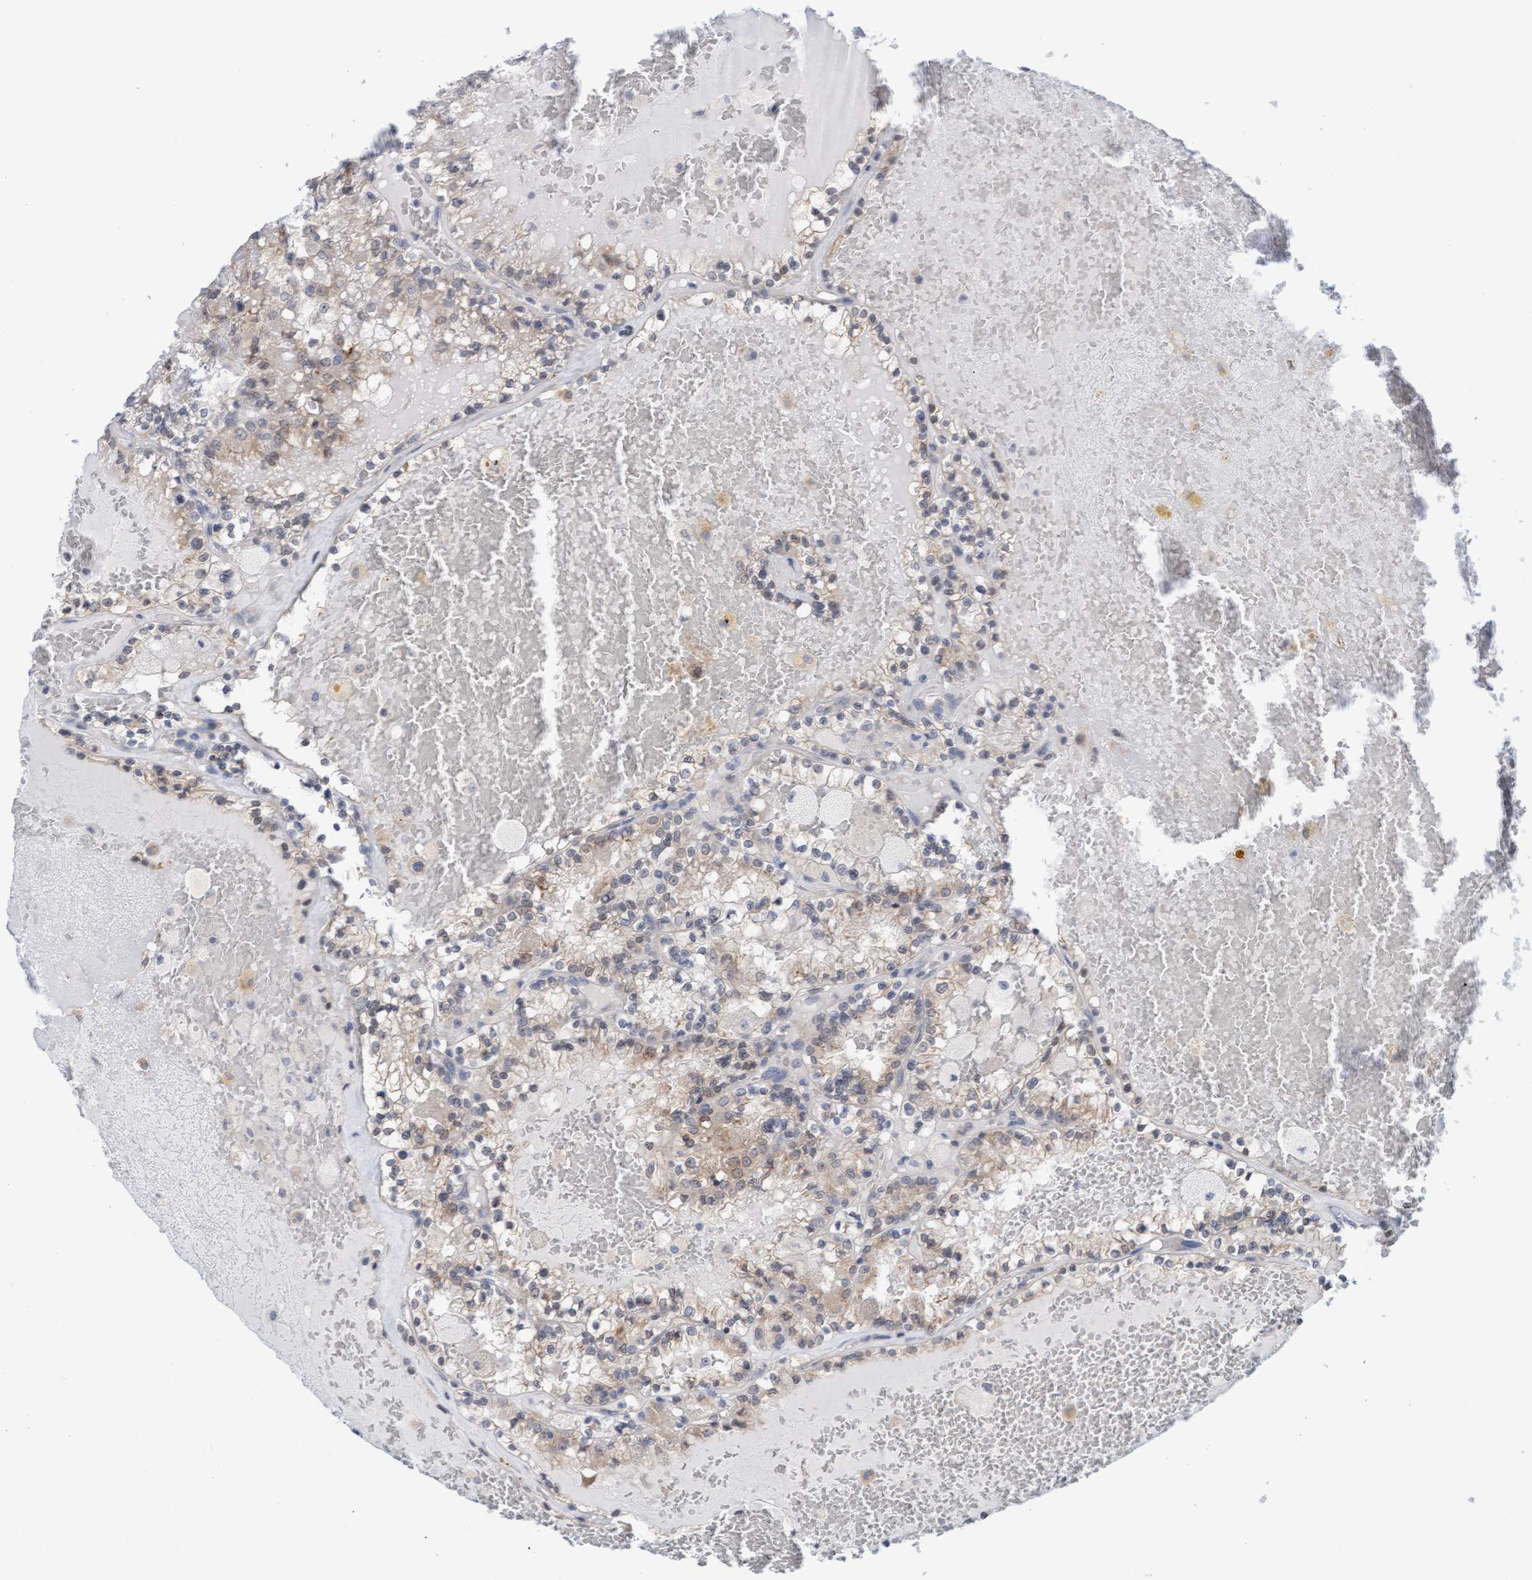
{"staining": {"intensity": "weak", "quantity": ">75%", "location": "cytoplasmic/membranous"}, "tissue": "renal cancer", "cell_type": "Tumor cells", "image_type": "cancer", "snomed": [{"axis": "morphology", "description": "Adenocarcinoma, NOS"}, {"axis": "topography", "description": "Kidney"}], "caption": "A high-resolution image shows IHC staining of renal cancer (adenocarcinoma), which exhibits weak cytoplasmic/membranous staining in about >75% of tumor cells. The staining is performed using DAB (3,3'-diaminobenzidine) brown chromogen to label protein expression. The nuclei are counter-stained blue using hematoxylin.", "gene": "AMZ2", "patient": {"sex": "female", "age": 56}}